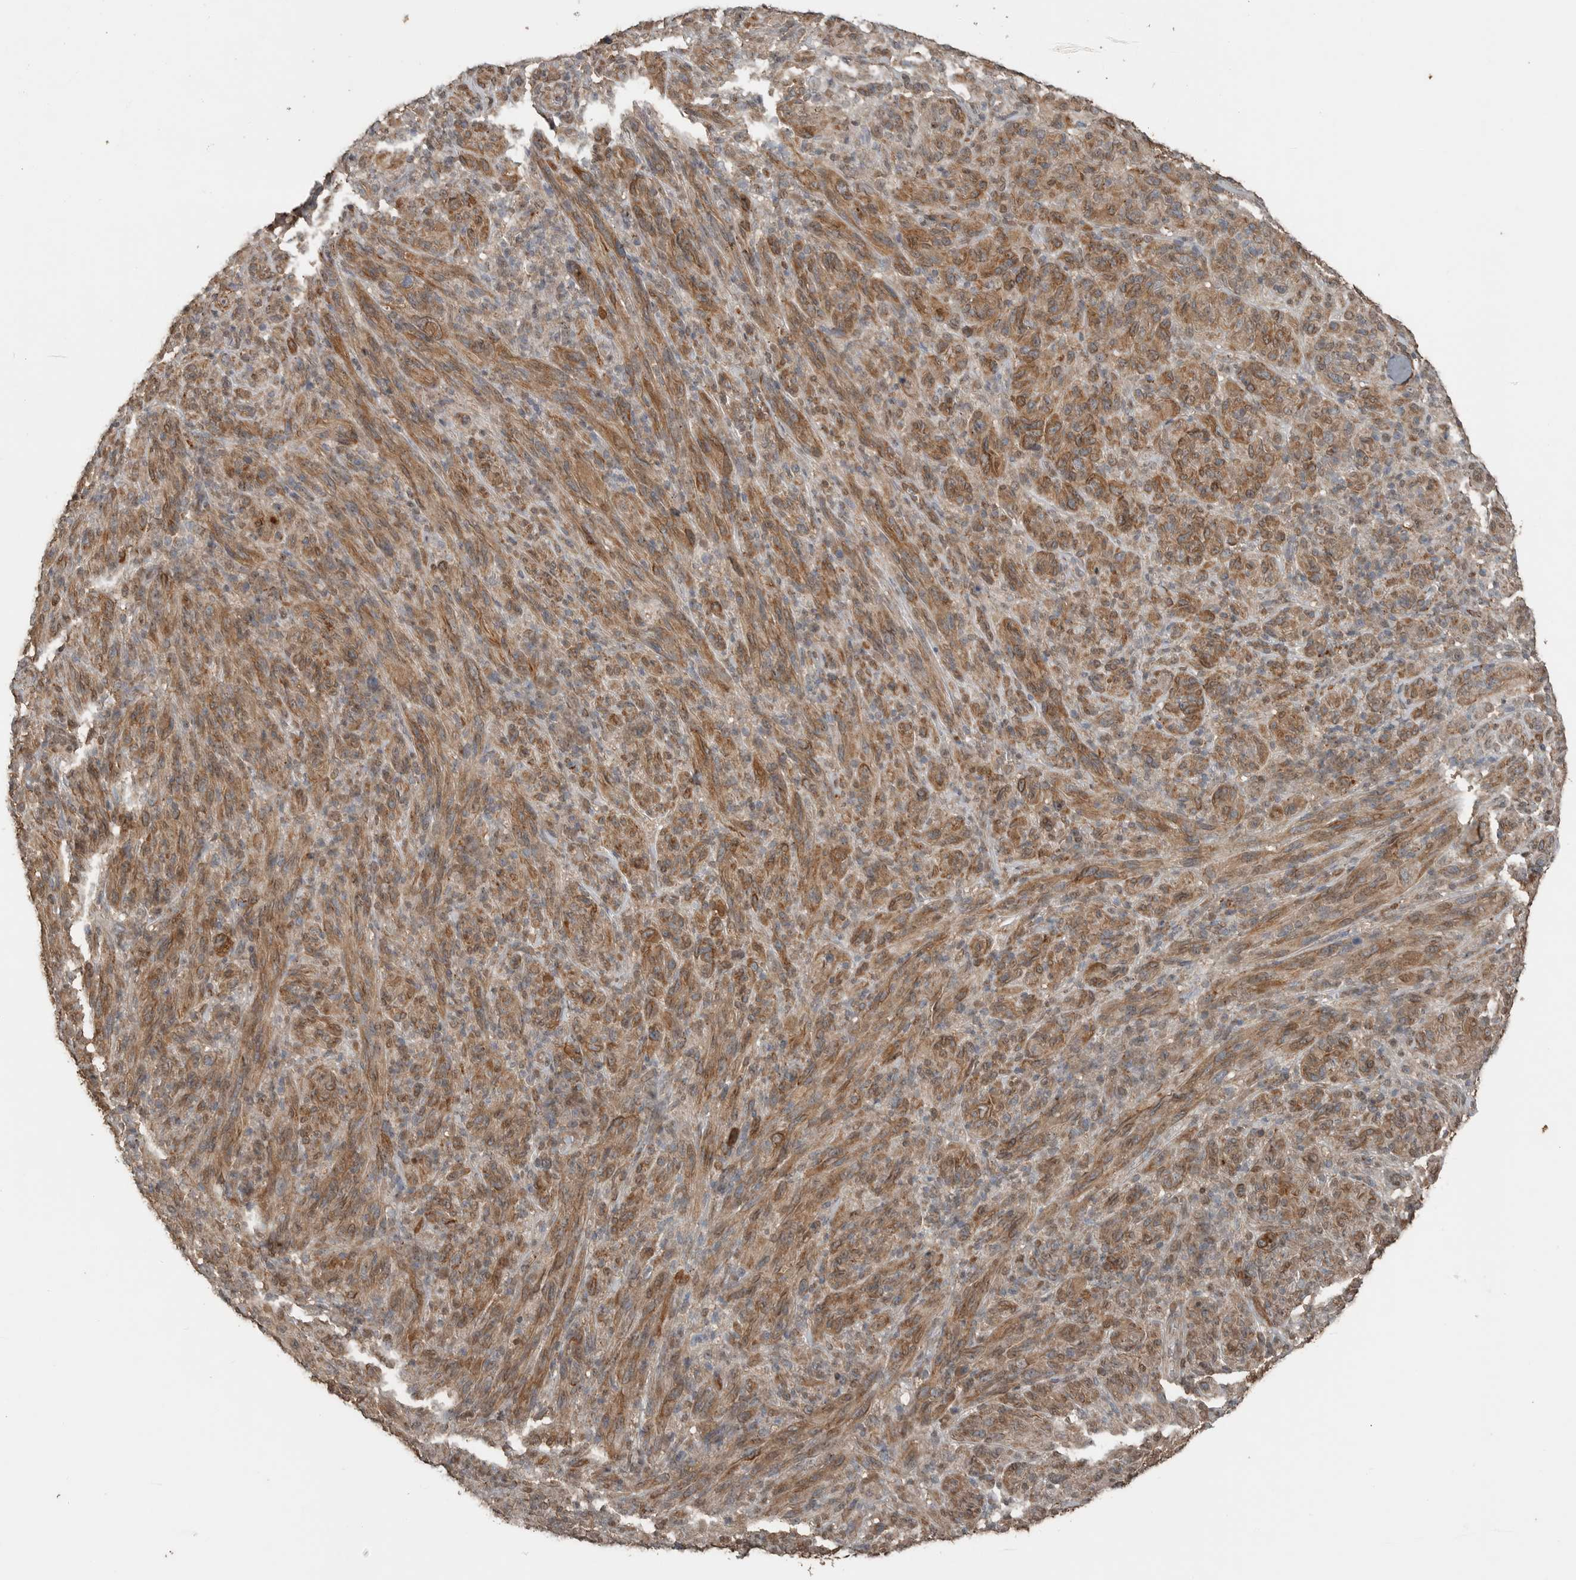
{"staining": {"intensity": "moderate", "quantity": ">75%", "location": "cytoplasmic/membranous"}, "tissue": "melanoma", "cell_type": "Tumor cells", "image_type": "cancer", "snomed": [{"axis": "morphology", "description": "Malignant melanoma, NOS"}, {"axis": "topography", "description": "Skin of head"}], "caption": "Protein staining shows moderate cytoplasmic/membranous staining in approximately >75% of tumor cells in malignant melanoma. (Brightfield microscopy of DAB IHC at high magnification).", "gene": "BLZF1", "patient": {"sex": "male", "age": 96}}